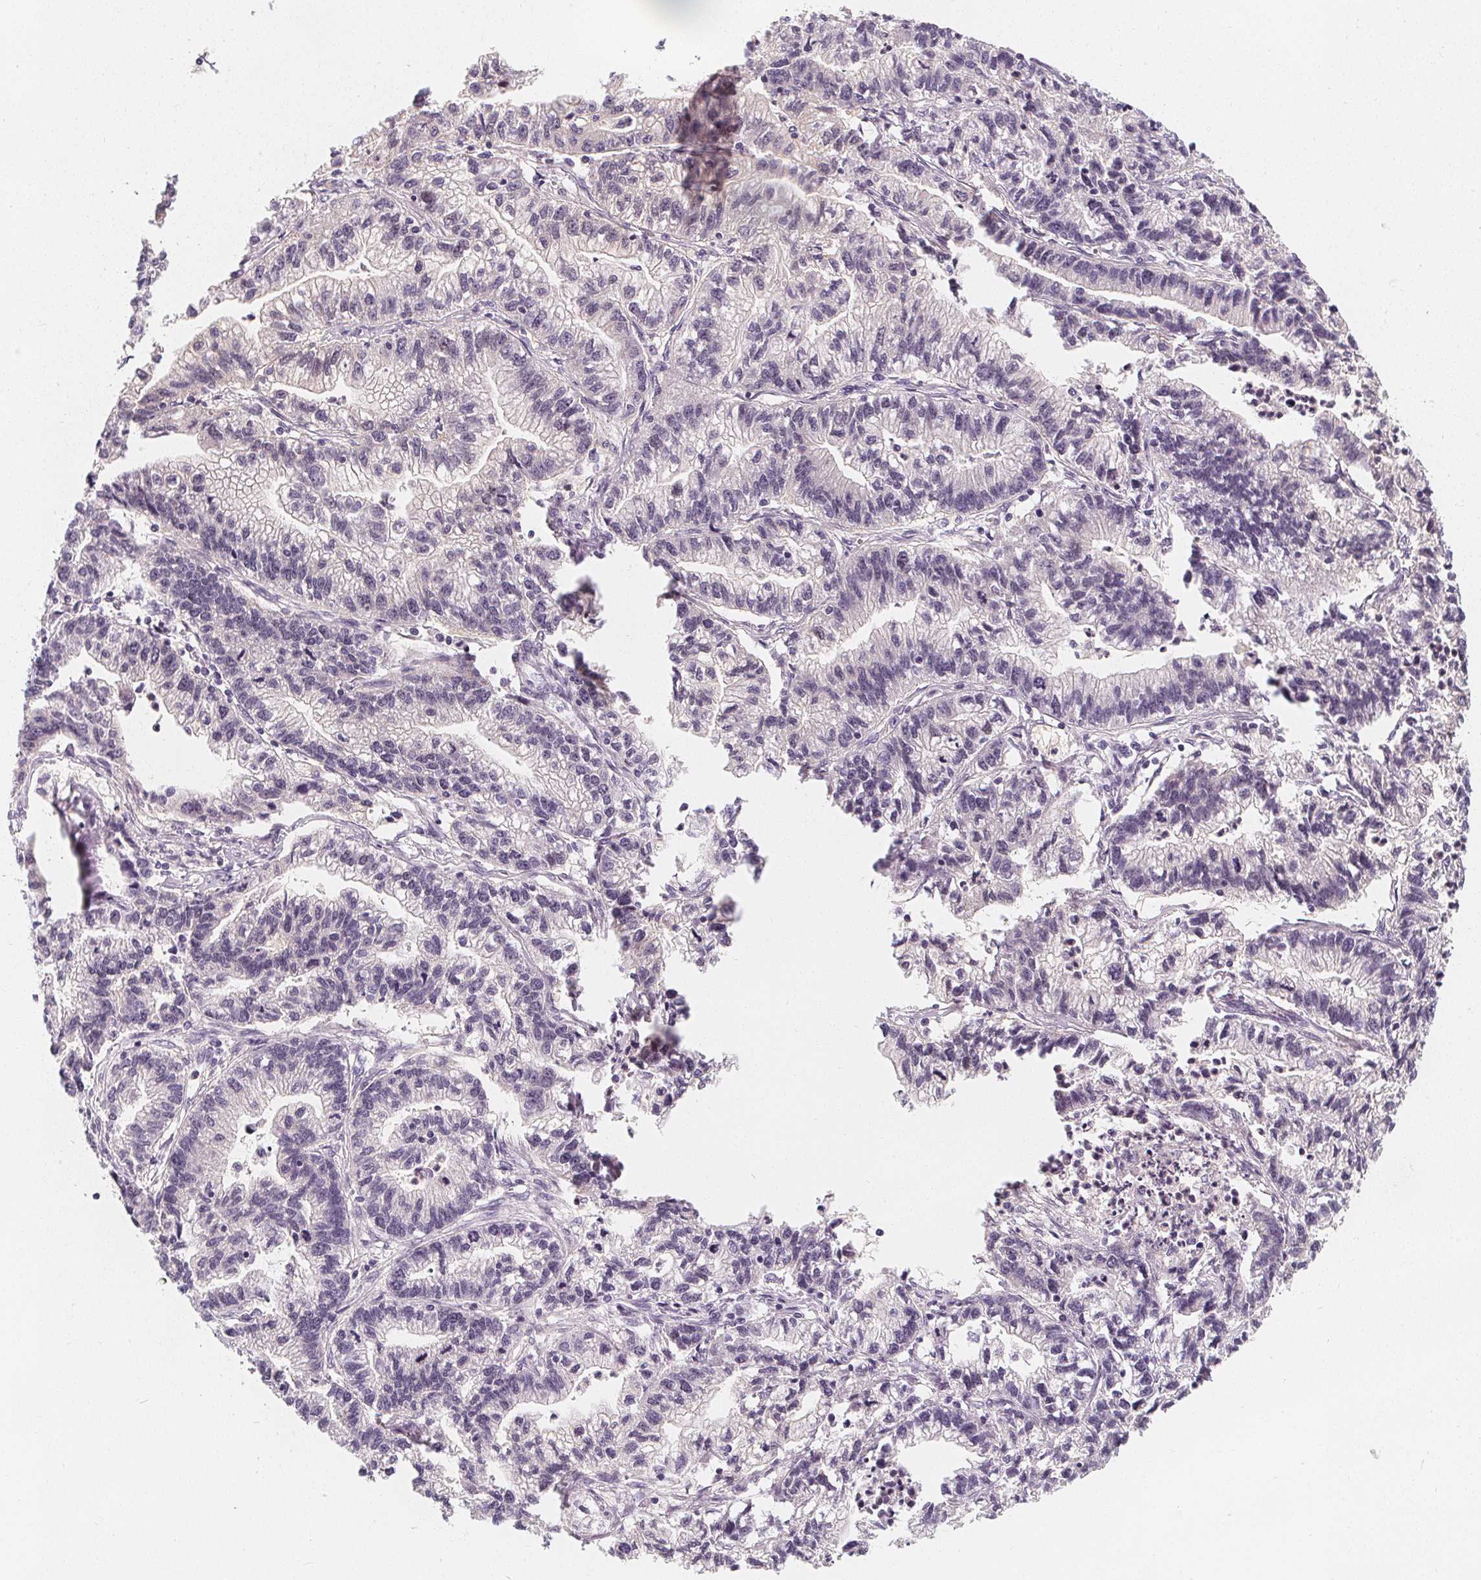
{"staining": {"intensity": "negative", "quantity": "none", "location": "none"}, "tissue": "stomach cancer", "cell_type": "Tumor cells", "image_type": "cancer", "snomed": [{"axis": "morphology", "description": "Adenocarcinoma, NOS"}, {"axis": "topography", "description": "Stomach"}], "caption": "Immunohistochemistry (IHC) histopathology image of human stomach adenocarcinoma stained for a protein (brown), which reveals no expression in tumor cells.", "gene": "UGP2", "patient": {"sex": "male", "age": 83}}